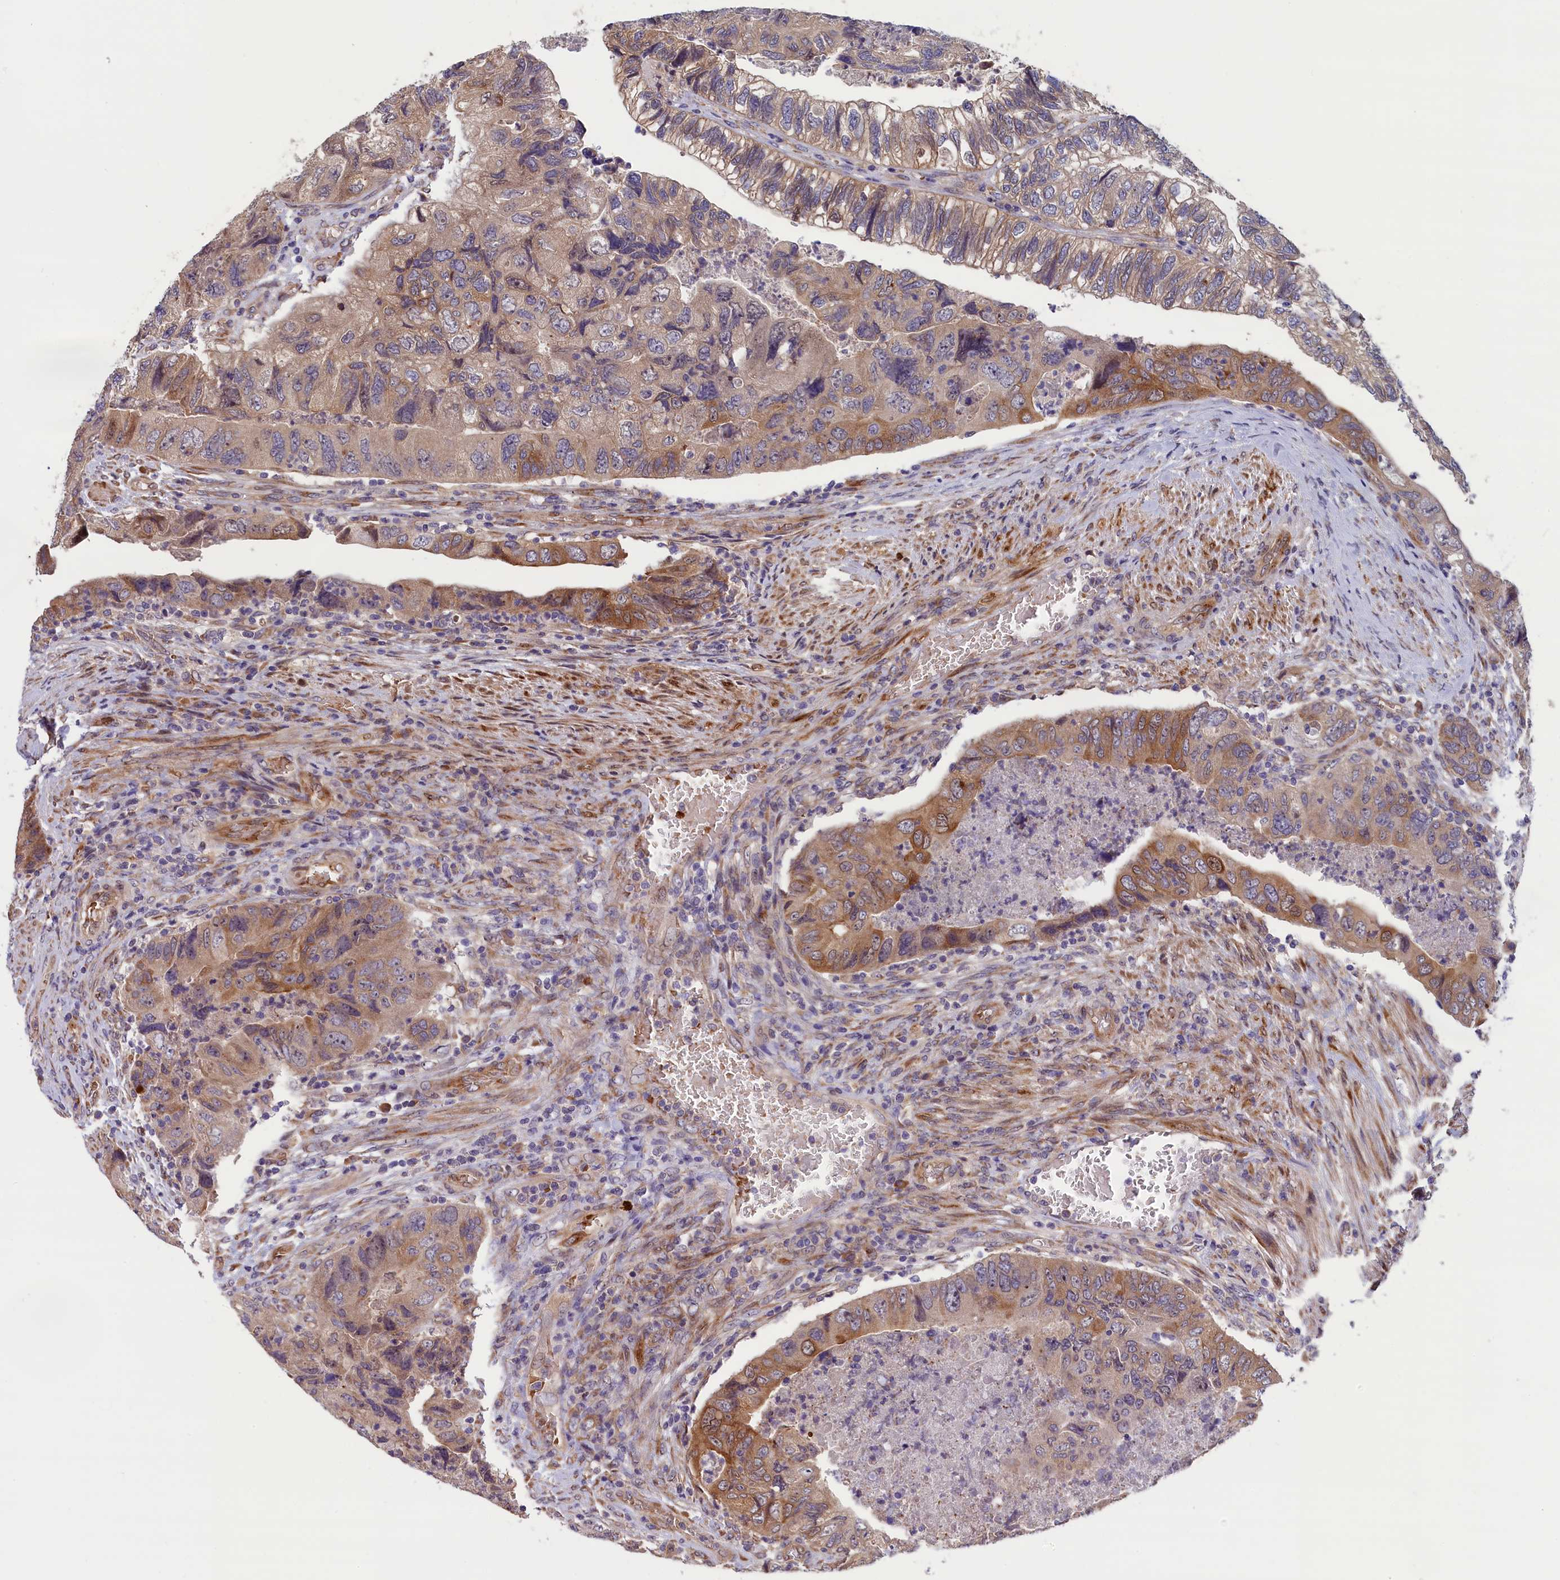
{"staining": {"intensity": "moderate", "quantity": "25%-75%", "location": "cytoplasmic/membranous"}, "tissue": "colorectal cancer", "cell_type": "Tumor cells", "image_type": "cancer", "snomed": [{"axis": "morphology", "description": "Adenocarcinoma, NOS"}, {"axis": "topography", "description": "Rectum"}], "caption": "The micrograph reveals immunohistochemical staining of colorectal cancer. There is moderate cytoplasmic/membranous positivity is identified in about 25%-75% of tumor cells.", "gene": "CCDC9B", "patient": {"sex": "male", "age": 63}}